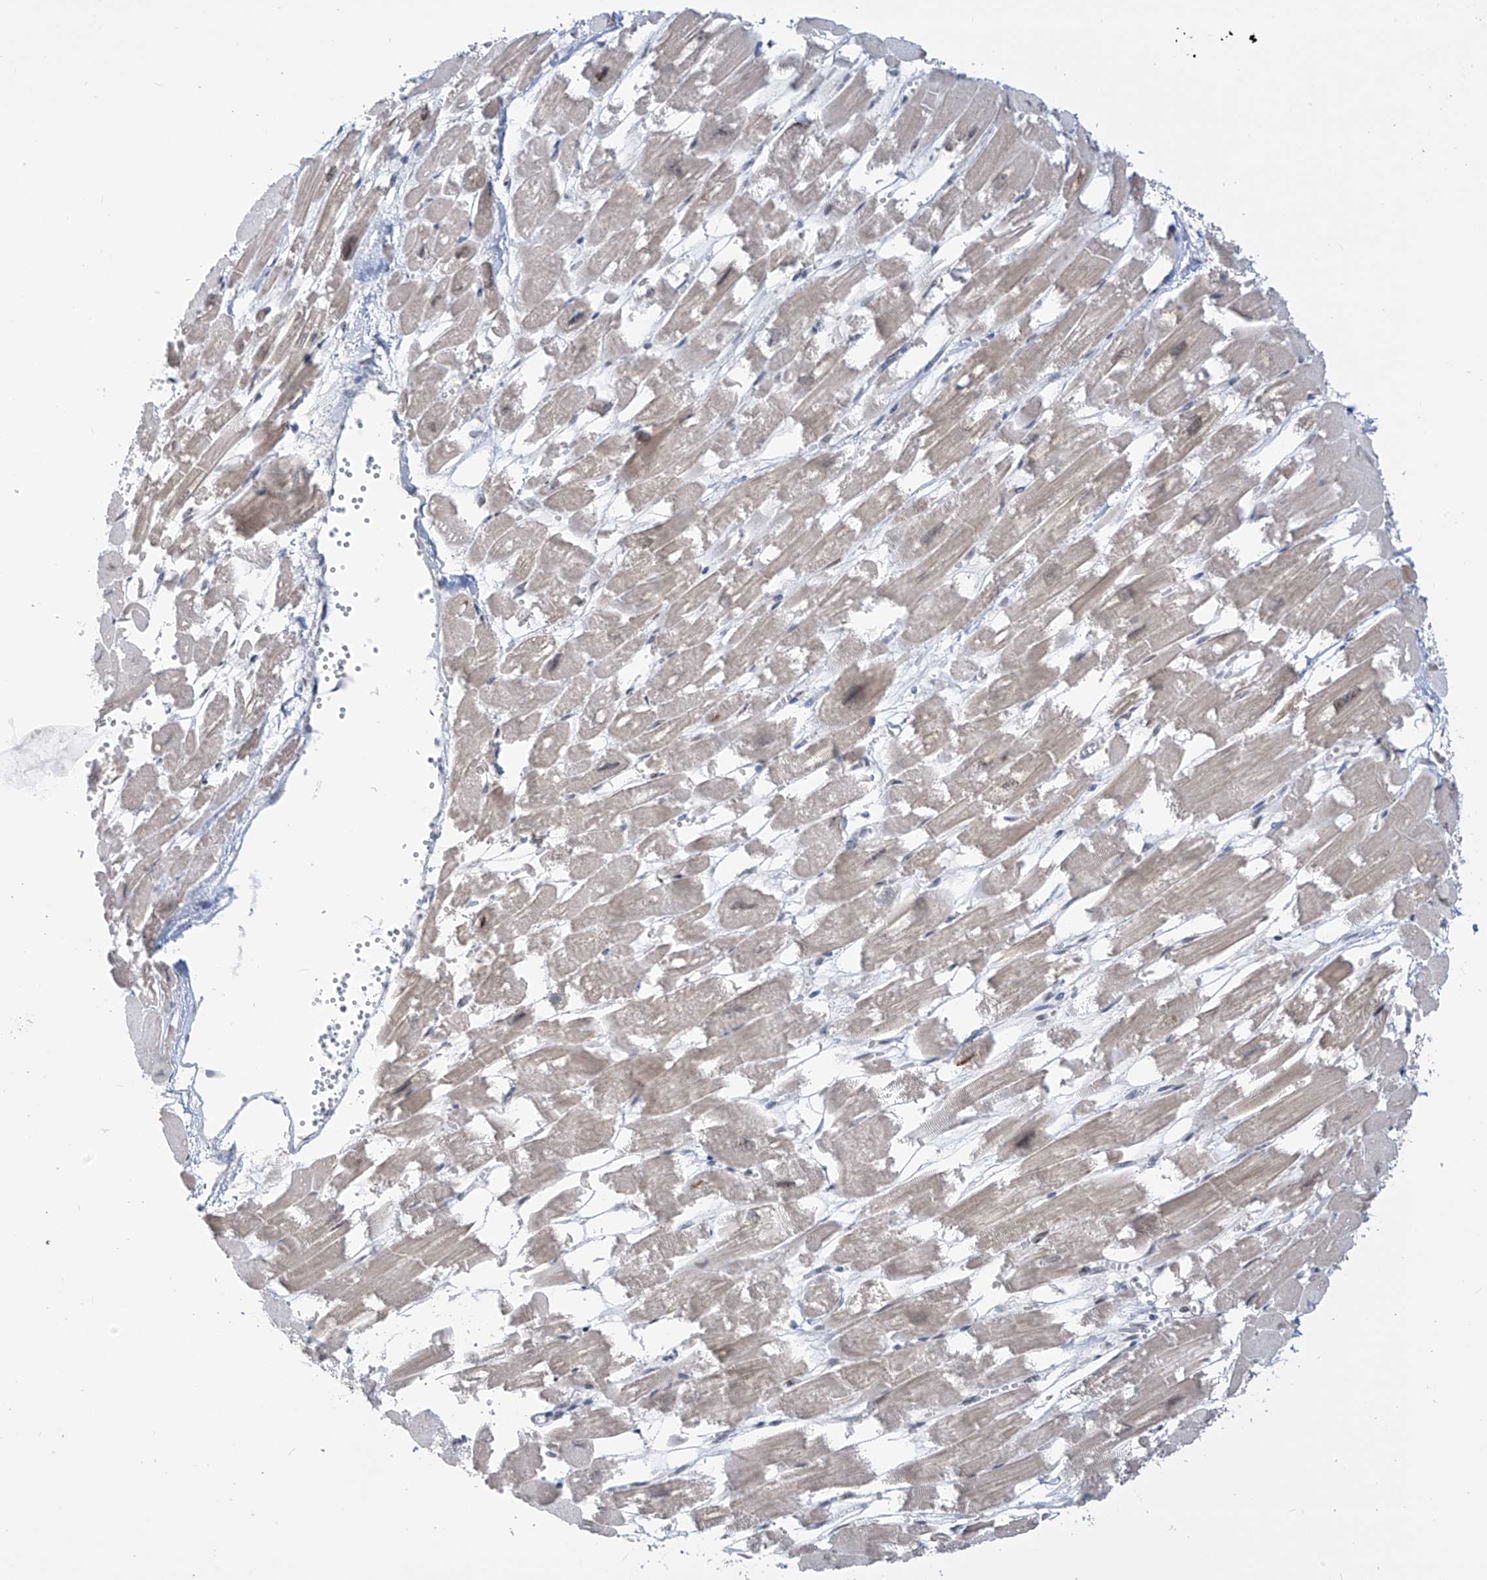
{"staining": {"intensity": "strong", "quantity": "<25%", "location": "nuclear"}, "tissue": "heart muscle", "cell_type": "Cardiomyocytes", "image_type": "normal", "snomed": [{"axis": "morphology", "description": "Normal tissue, NOS"}, {"axis": "topography", "description": "Heart"}], "caption": "IHC staining of benign heart muscle, which reveals medium levels of strong nuclear expression in about <25% of cardiomyocytes indicating strong nuclear protein staining. The staining was performed using DAB (brown) for protein detection and nuclei were counterstained in hematoxylin (blue).", "gene": "PM20D2", "patient": {"sex": "male", "age": 54}}